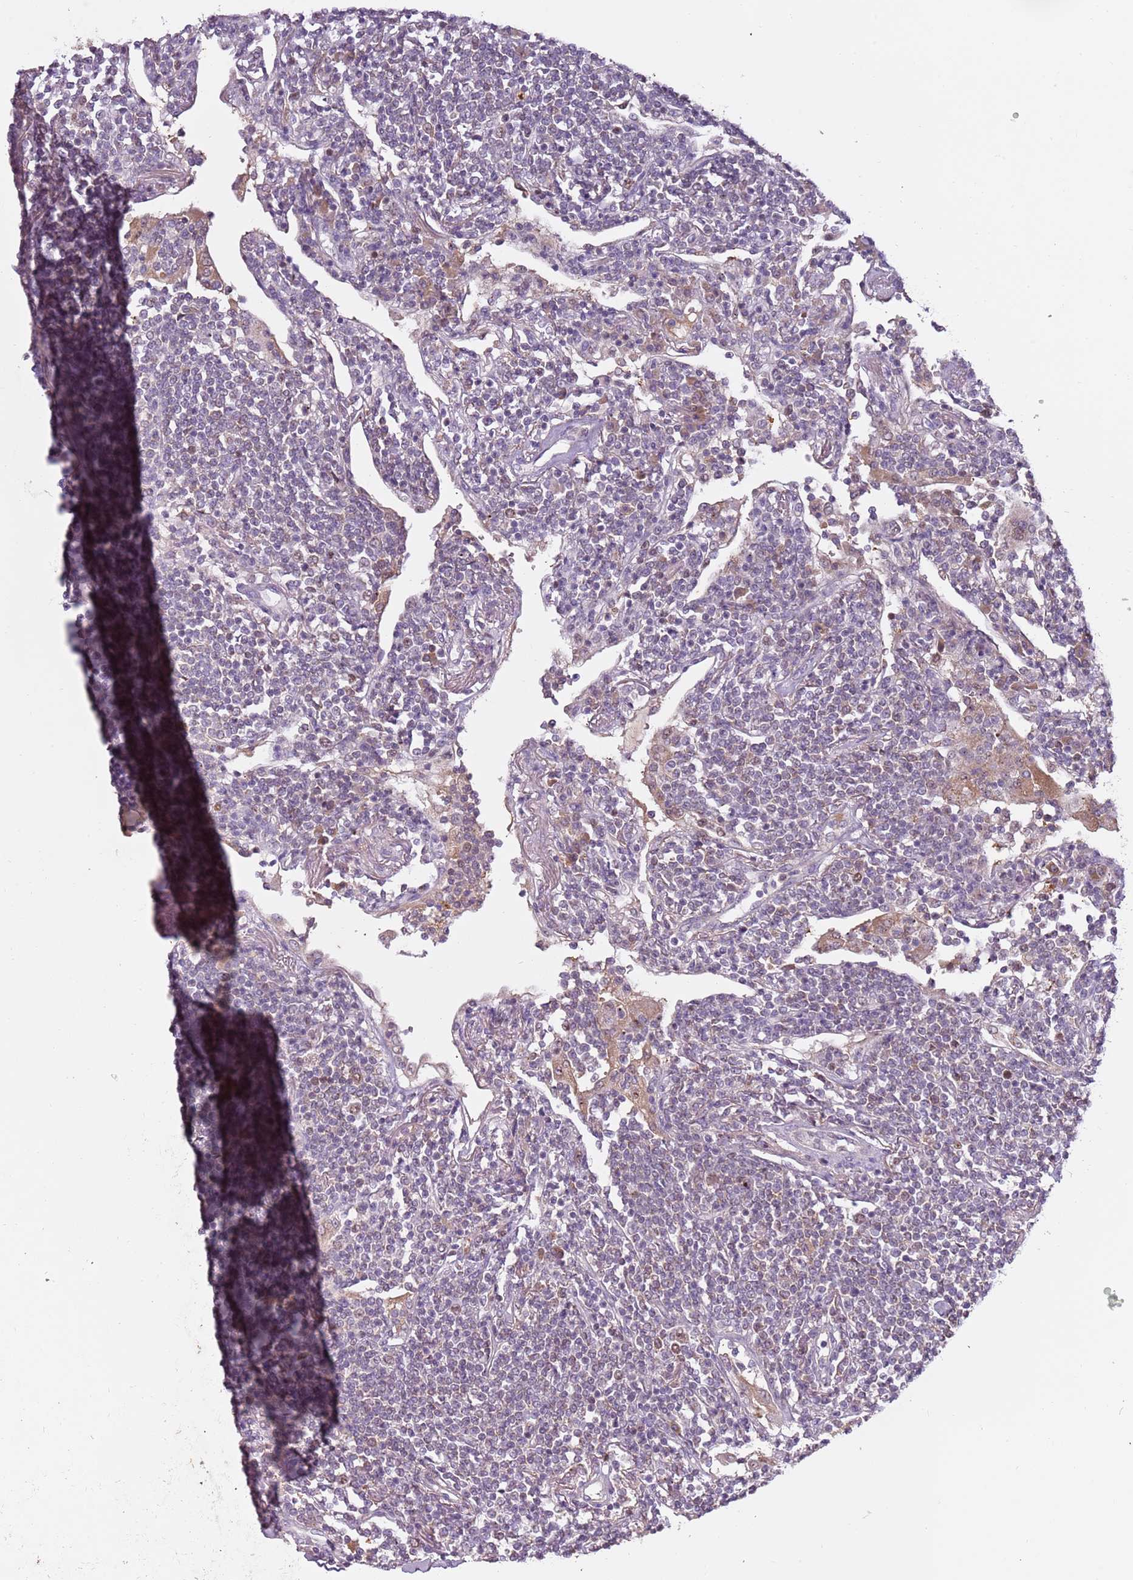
{"staining": {"intensity": "negative", "quantity": "none", "location": "none"}, "tissue": "lymphoma", "cell_type": "Tumor cells", "image_type": "cancer", "snomed": [{"axis": "morphology", "description": "Malignant lymphoma, non-Hodgkin's type, Low grade"}, {"axis": "topography", "description": "Lung"}], "caption": "Immunohistochemistry micrograph of human malignant lymphoma, non-Hodgkin's type (low-grade) stained for a protein (brown), which shows no expression in tumor cells.", "gene": "SYS1", "patient": {"sex": "female", "age": 71}}